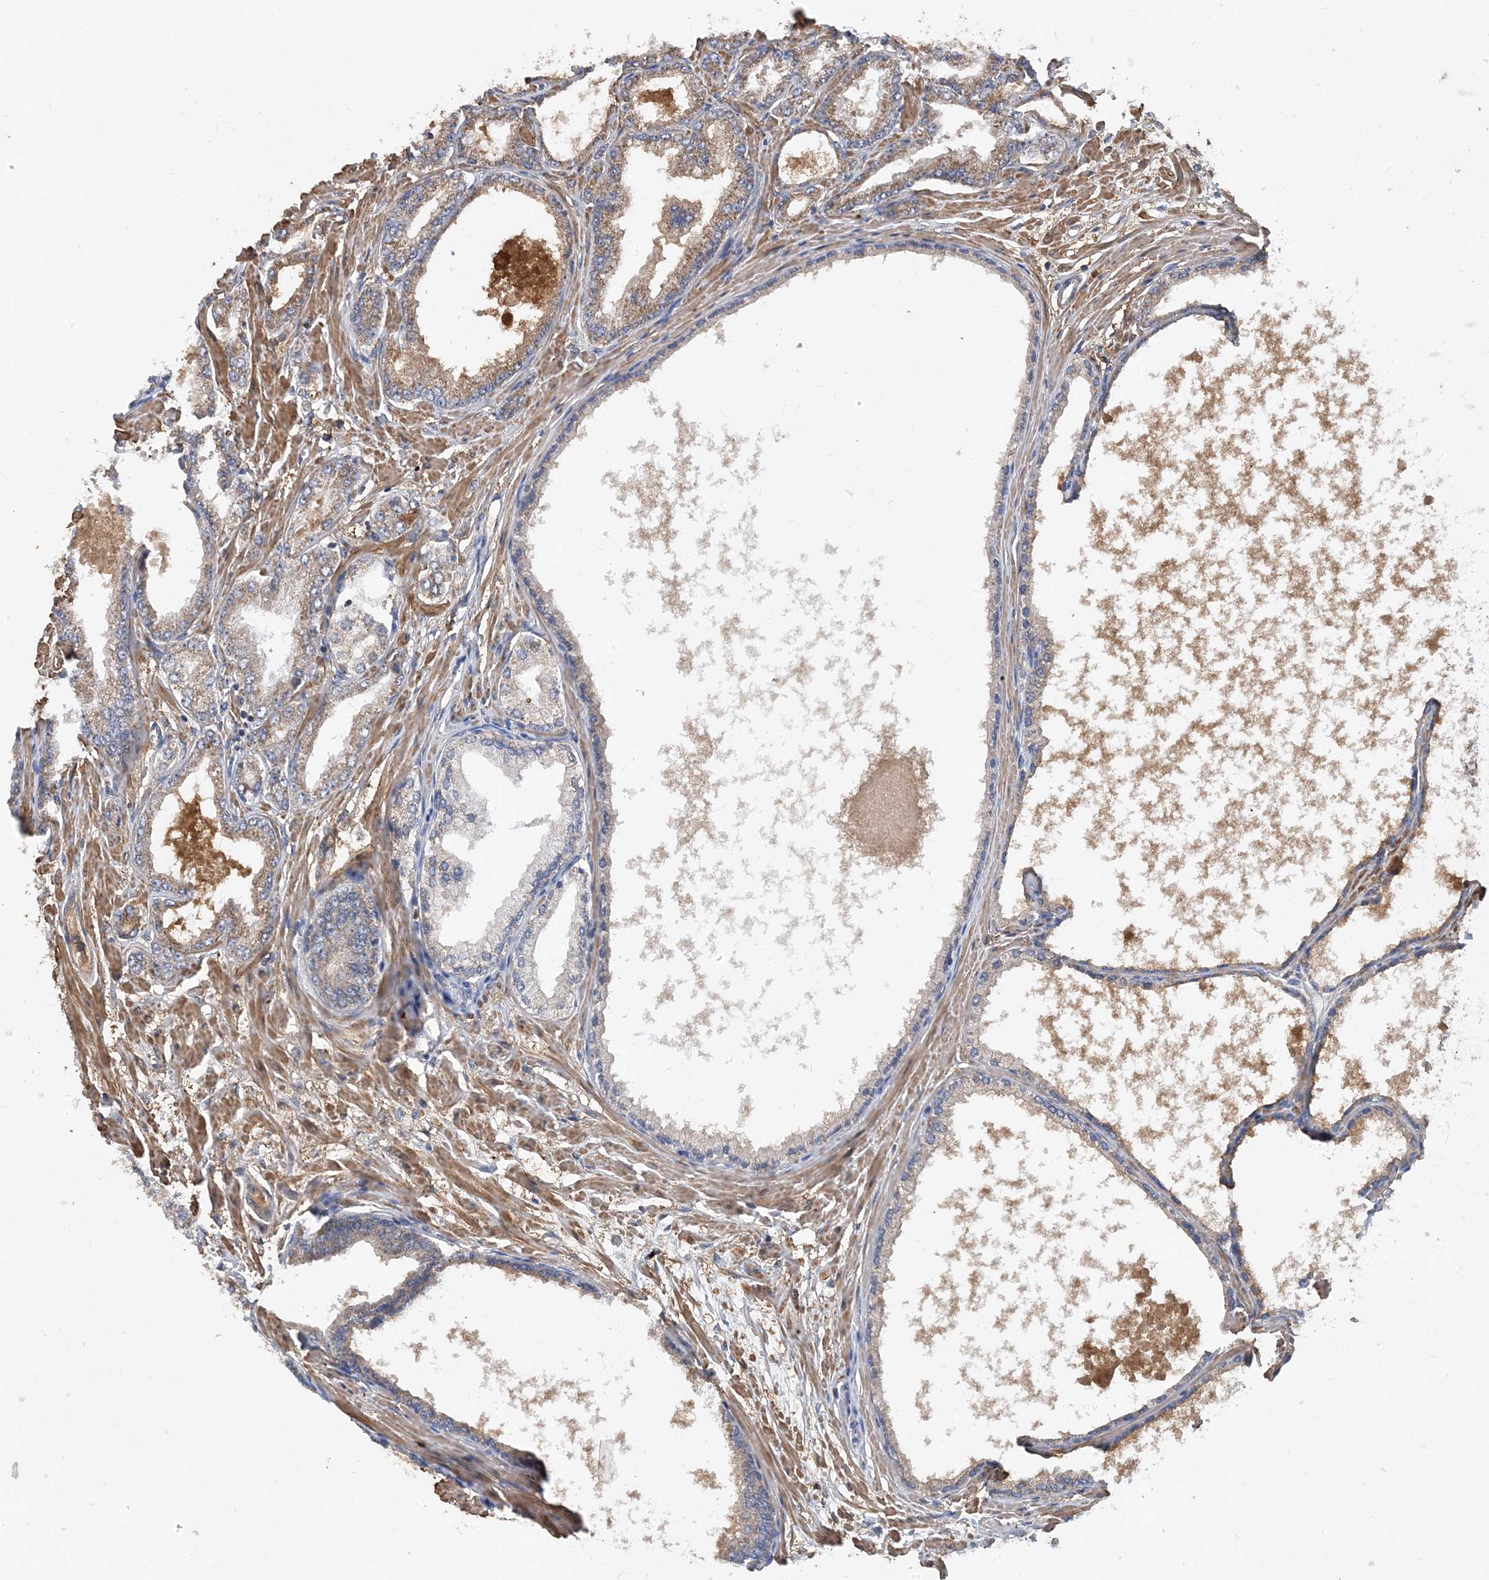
{"staining": {"intensity": "weak", "quantity": ">75%", "location": "cytoplasmic/membranous"}, "tissue": "prostate cancer", "cell_type": "Tumor cells", "image_type": "cancer", "snomed": [{"axis": "morphology", "description": "Adenocarcinoma, Low grade"}, {"axis": "topography", "description": "Prostate"}], "caption": "Immunohistochemistry (IHC) photomicrograph of neoplastic tissue: prostate cancer stained using IHC demonstrates low levels of weak protein expression localized specifically in the cytoplasmic/membranous of tumor cells, appearing as a cytoplasmic/membranous brown color.", "gene": "STK19", "patient": {"sex": "male", "age": 63}}